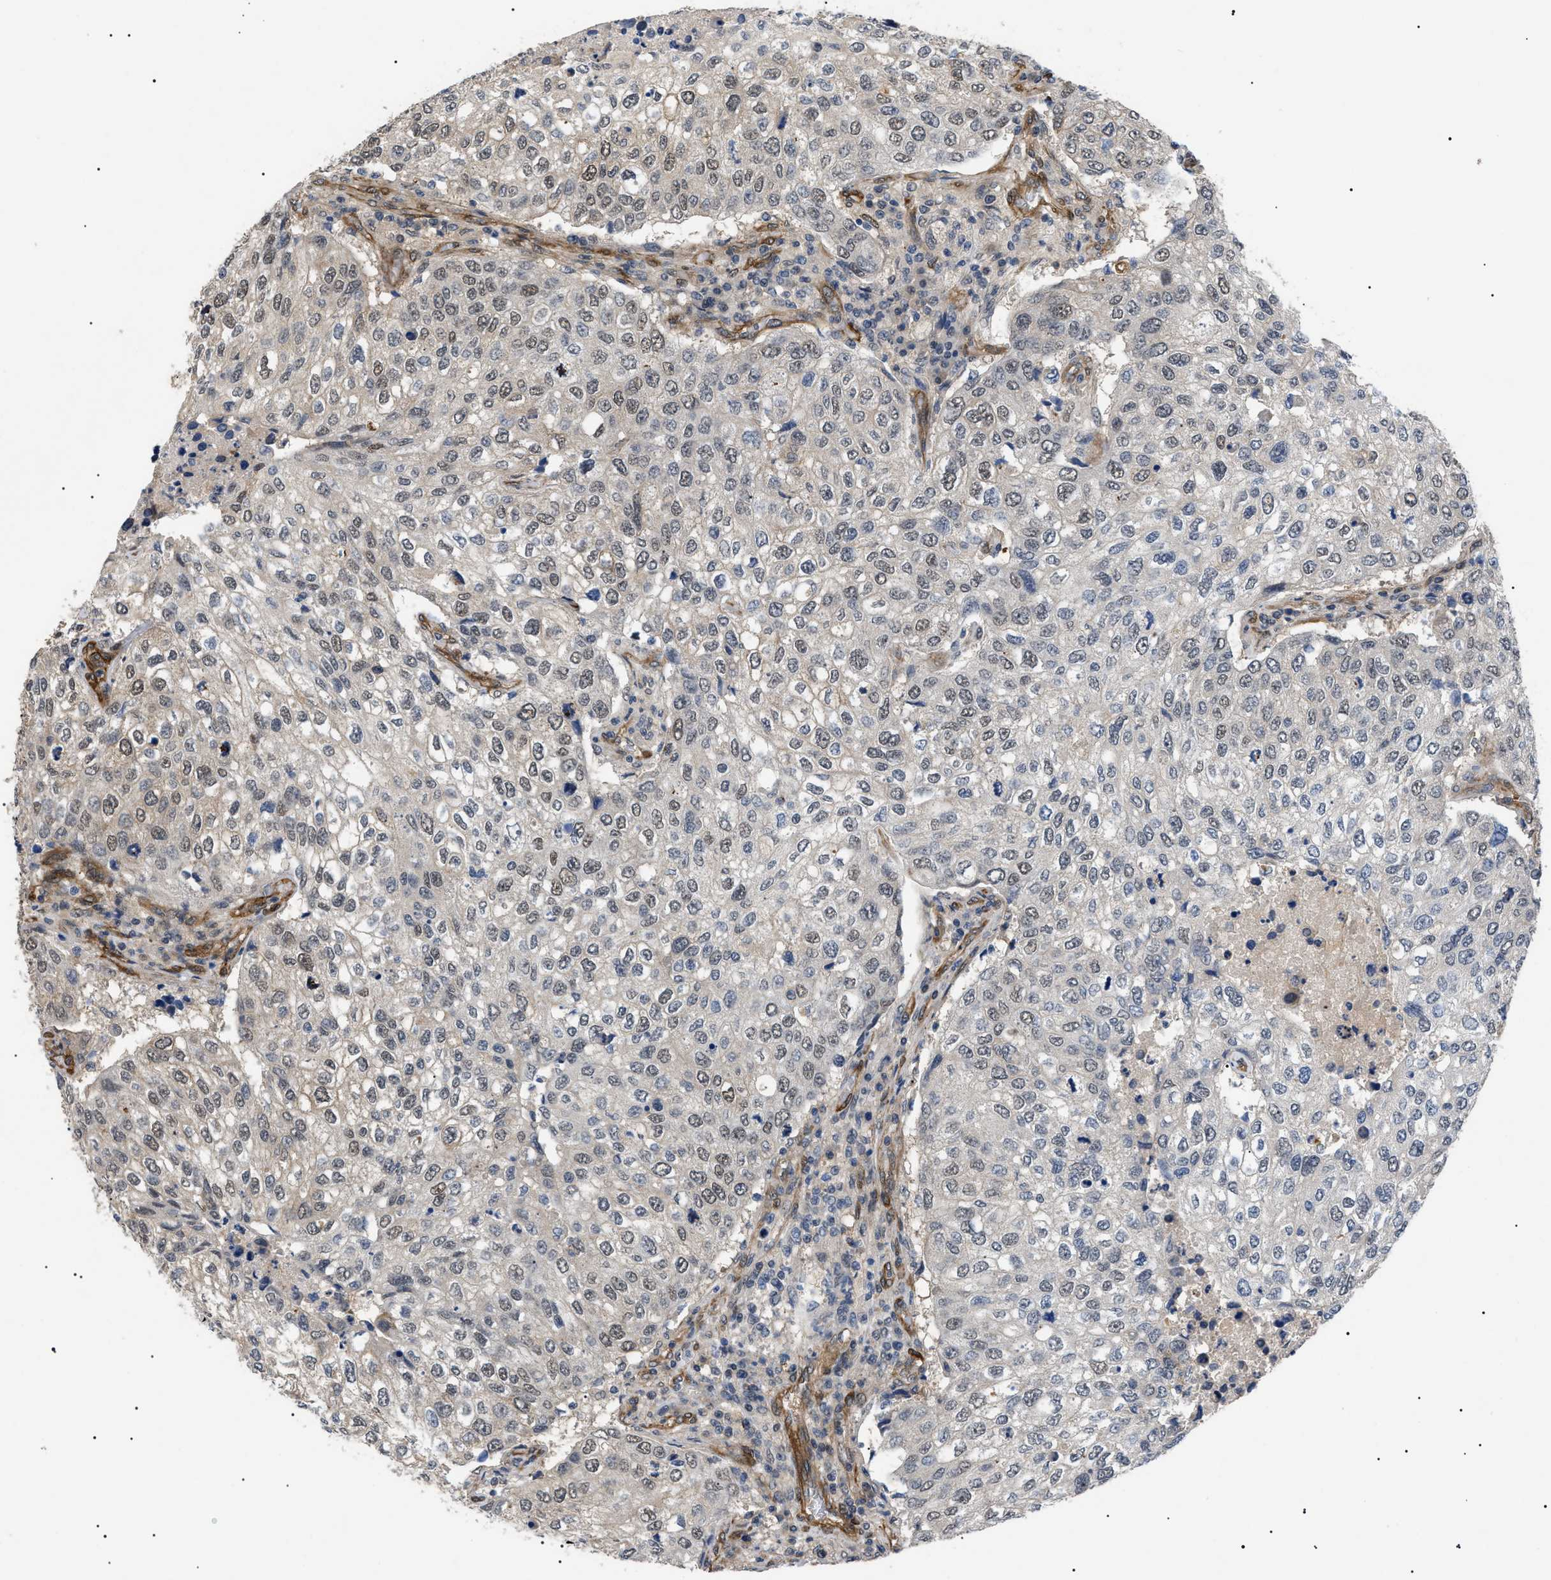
{"staining": {"intensity": "weak", "quantity": ">75%", "location": "nuclear"}, "tissue": "urothelial cancer", "cell_type": "Tumor cells", "image_type": "cancer", "snomed": [{"axis": "morphology", "description": "Urothelial carcinoma, High grade"}, {"axis": "topography", "description": "Lymph node"}, {"axis": "topography", "description": "Urinary bladder"}], "caption": "There is low levels of weak nuclear expression in tumor cells of urothelial cancer, as demonstrated by immunohistochemical staining (brown color).", "gene": "CRCP", "patient": {"sex": "male", "age": 51}}